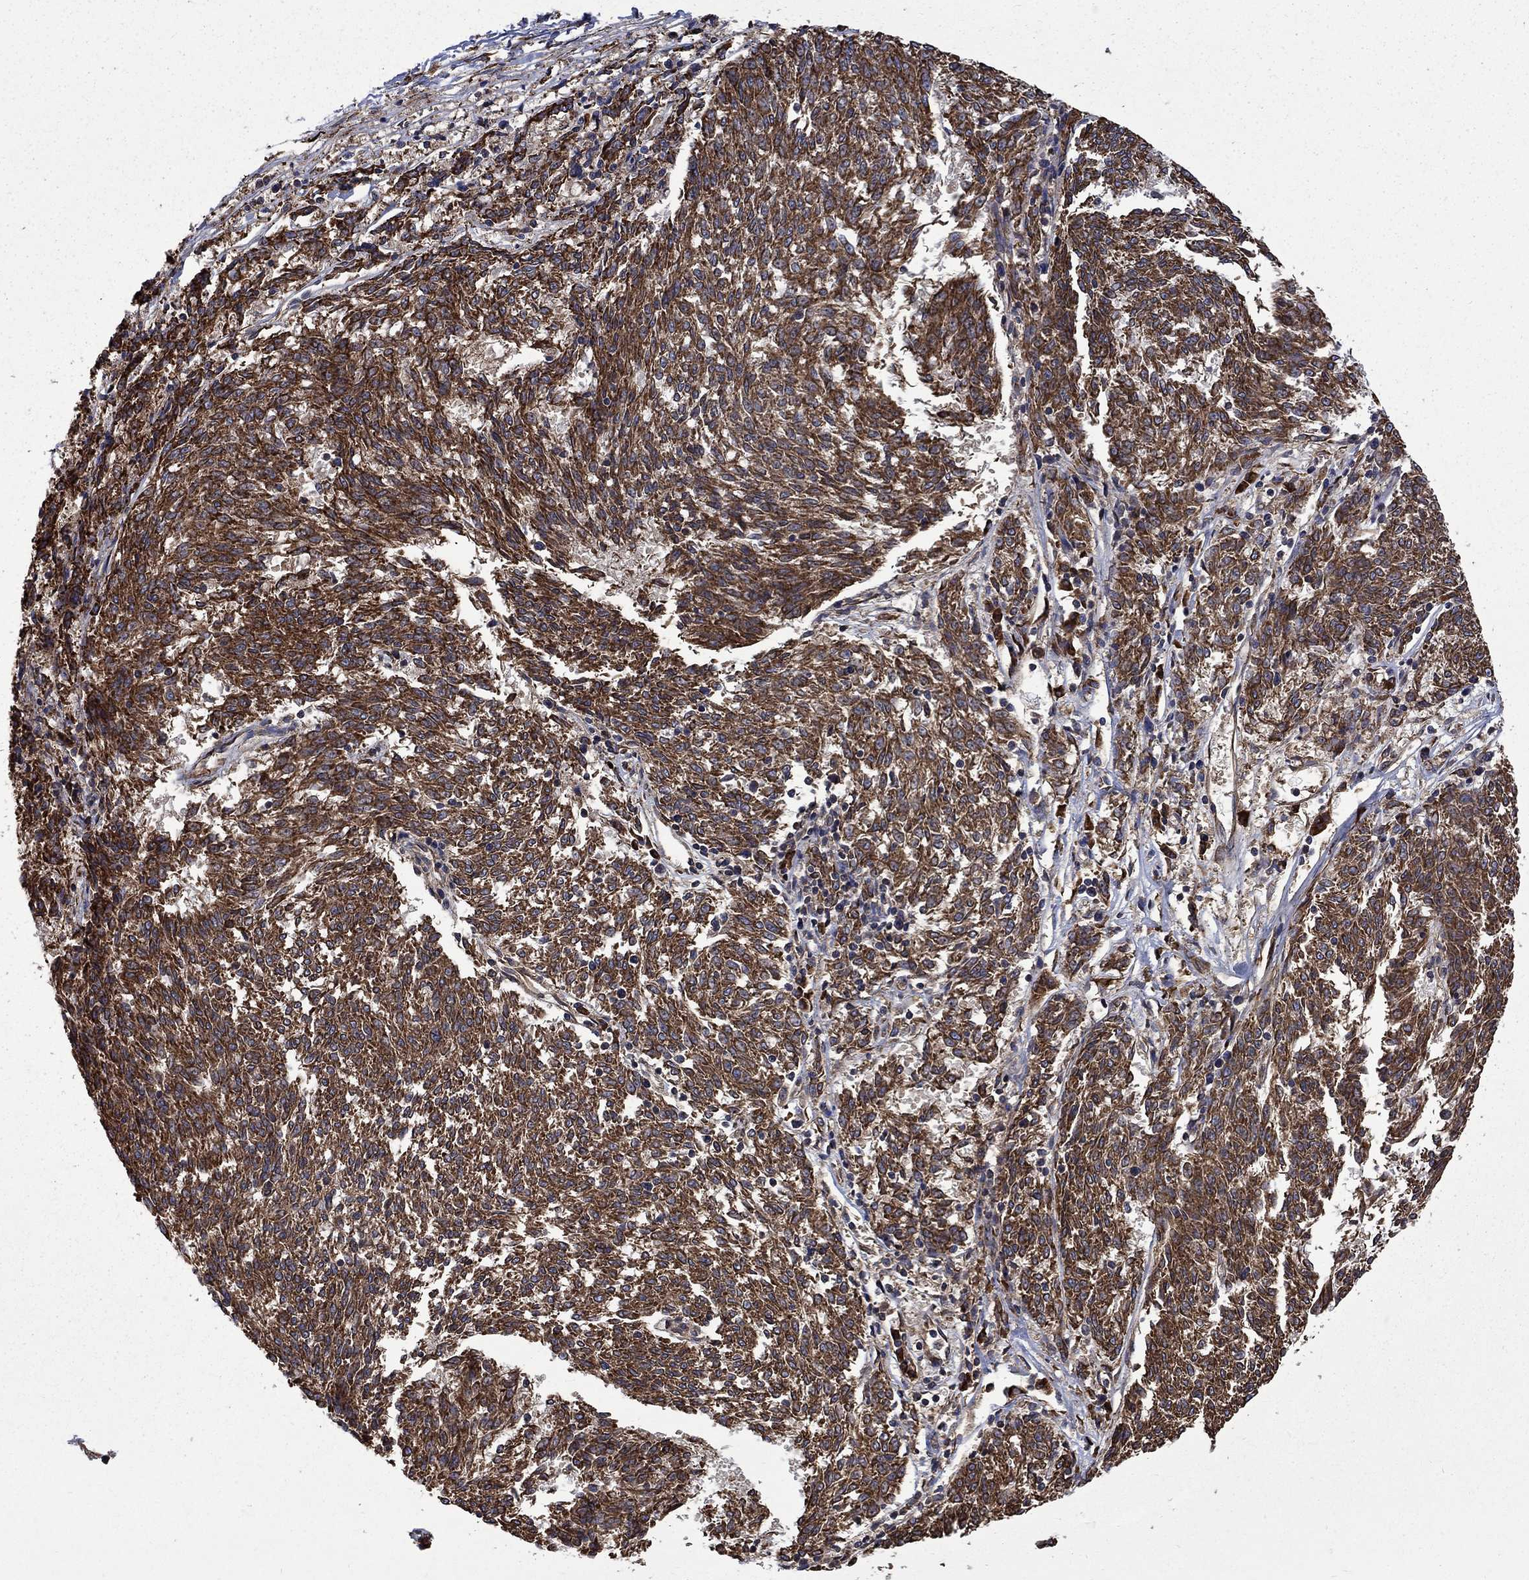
{"staining": {"intensity": "strong", "quantity": ">75%", "location": "cytoplasmic/membranous"}, "tissue": "melanoma", "cell_type": "Tumor cells", "image_type": "cancer", "snomed": [{"axis": "morphology", "description": "Malignant melanoma, NOS"}, {"axis": "topography", "description": "Skin"}], "caption": "High-power microscopy captured an IHC histopathology image of melanoma, revealing strong cytoplasmic/membranous expression in approximately >75% of tumor cells.", "gene": "CUTC", "patient": {"sex": "female", "age": 72}}